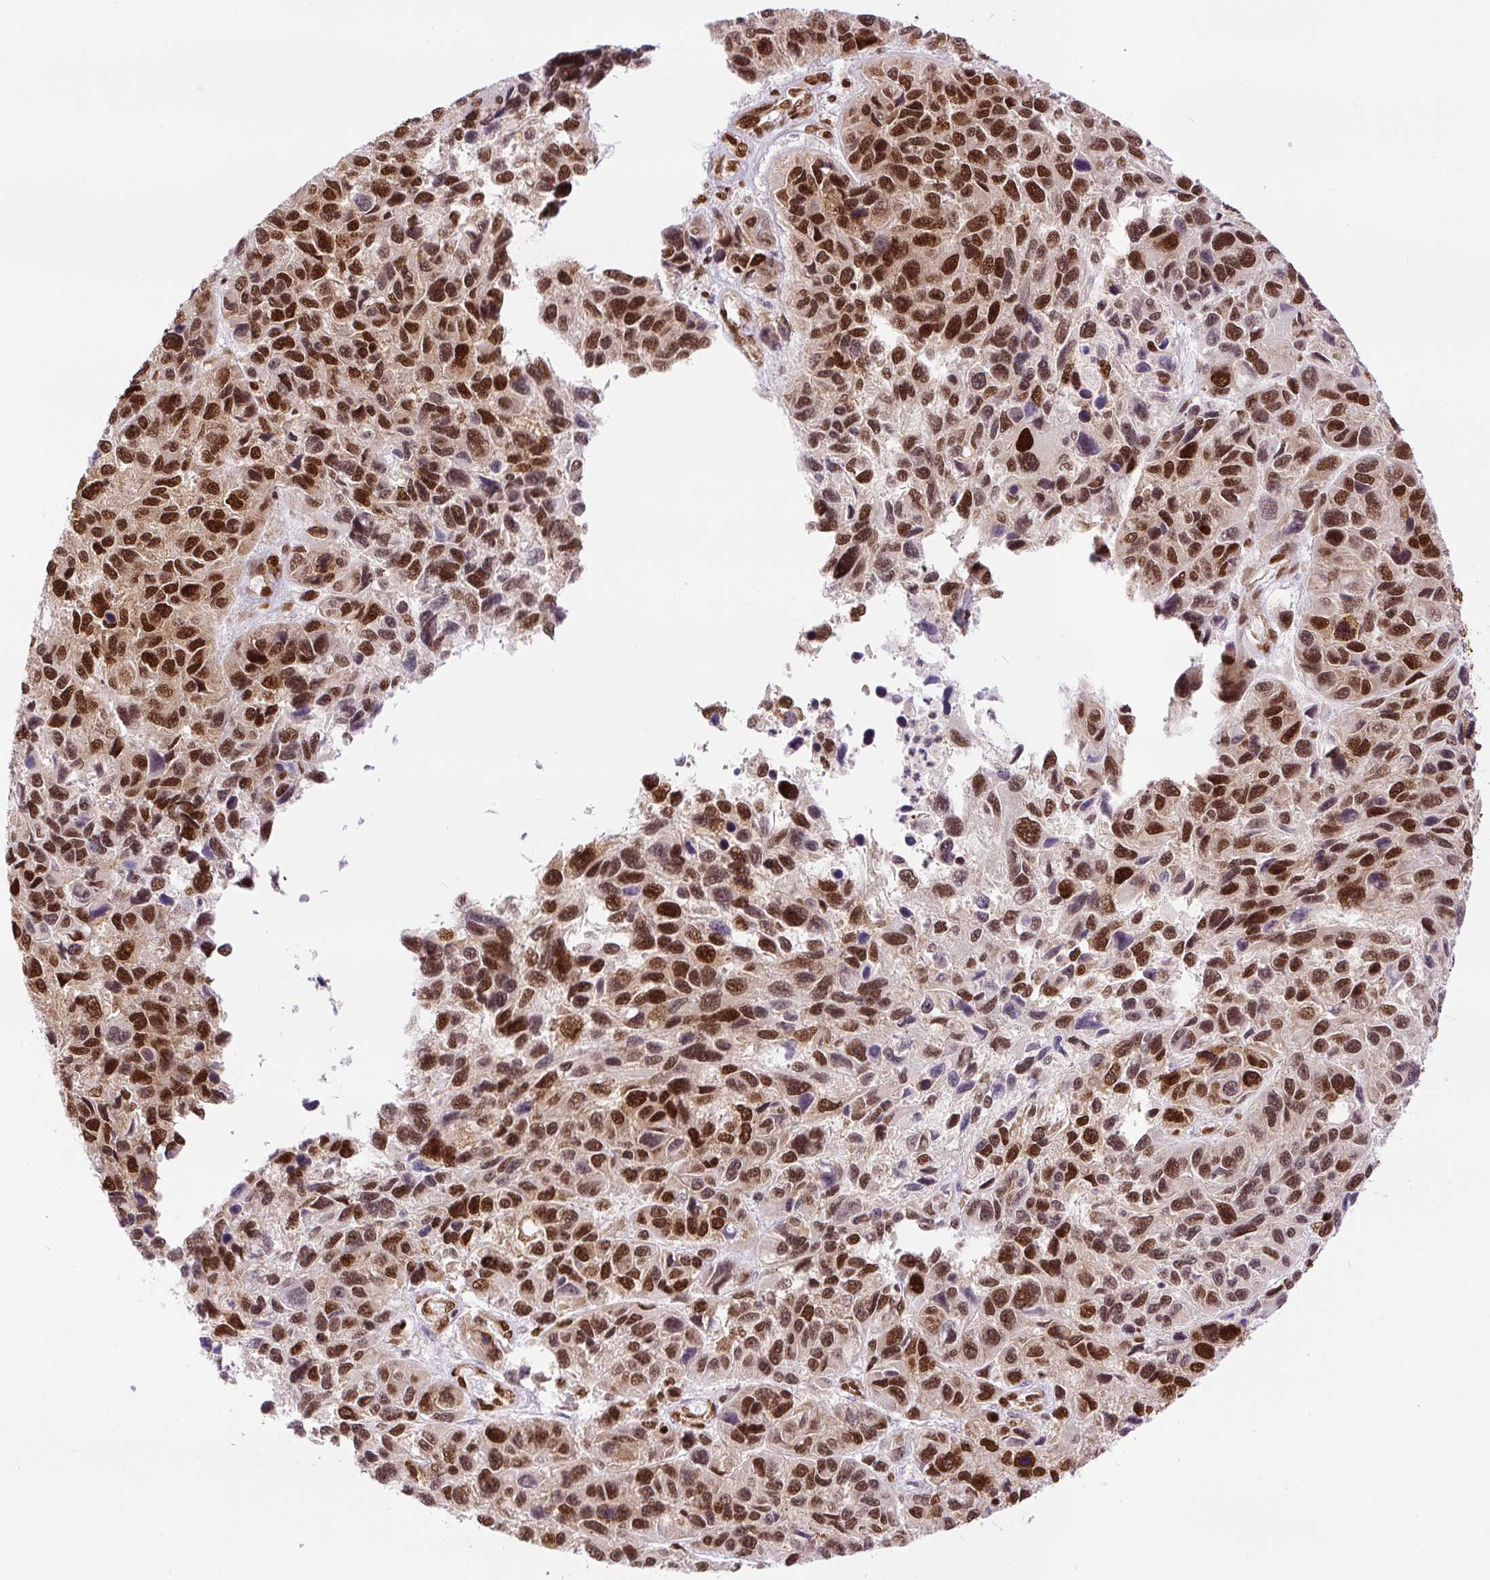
{"staining": {"intensity": "moderate", "quantity": ">75%", "location": "nuclear"}, "tissue": "melanoma", "cell_type": "Tumor cells", "image_type": "cancer", "snomed": [{"axis": "morphology", "description": "Malignant melanoma, NOS"}, {"axis": "topography", "description": "Skin"}], "caption": "IHC (DAB) staining of malignant melanoma displays moderate nuclear protein expression in approximately >75% of tumor cells. The protein of interest is stained brown, and the nuclei are stained in blue (DAB (3,3'-diaminobenzidine) IHC with brightfield microscopy, high magnification).", "gene": "FUS", "patient": {"sex": "male", "age": 53}}